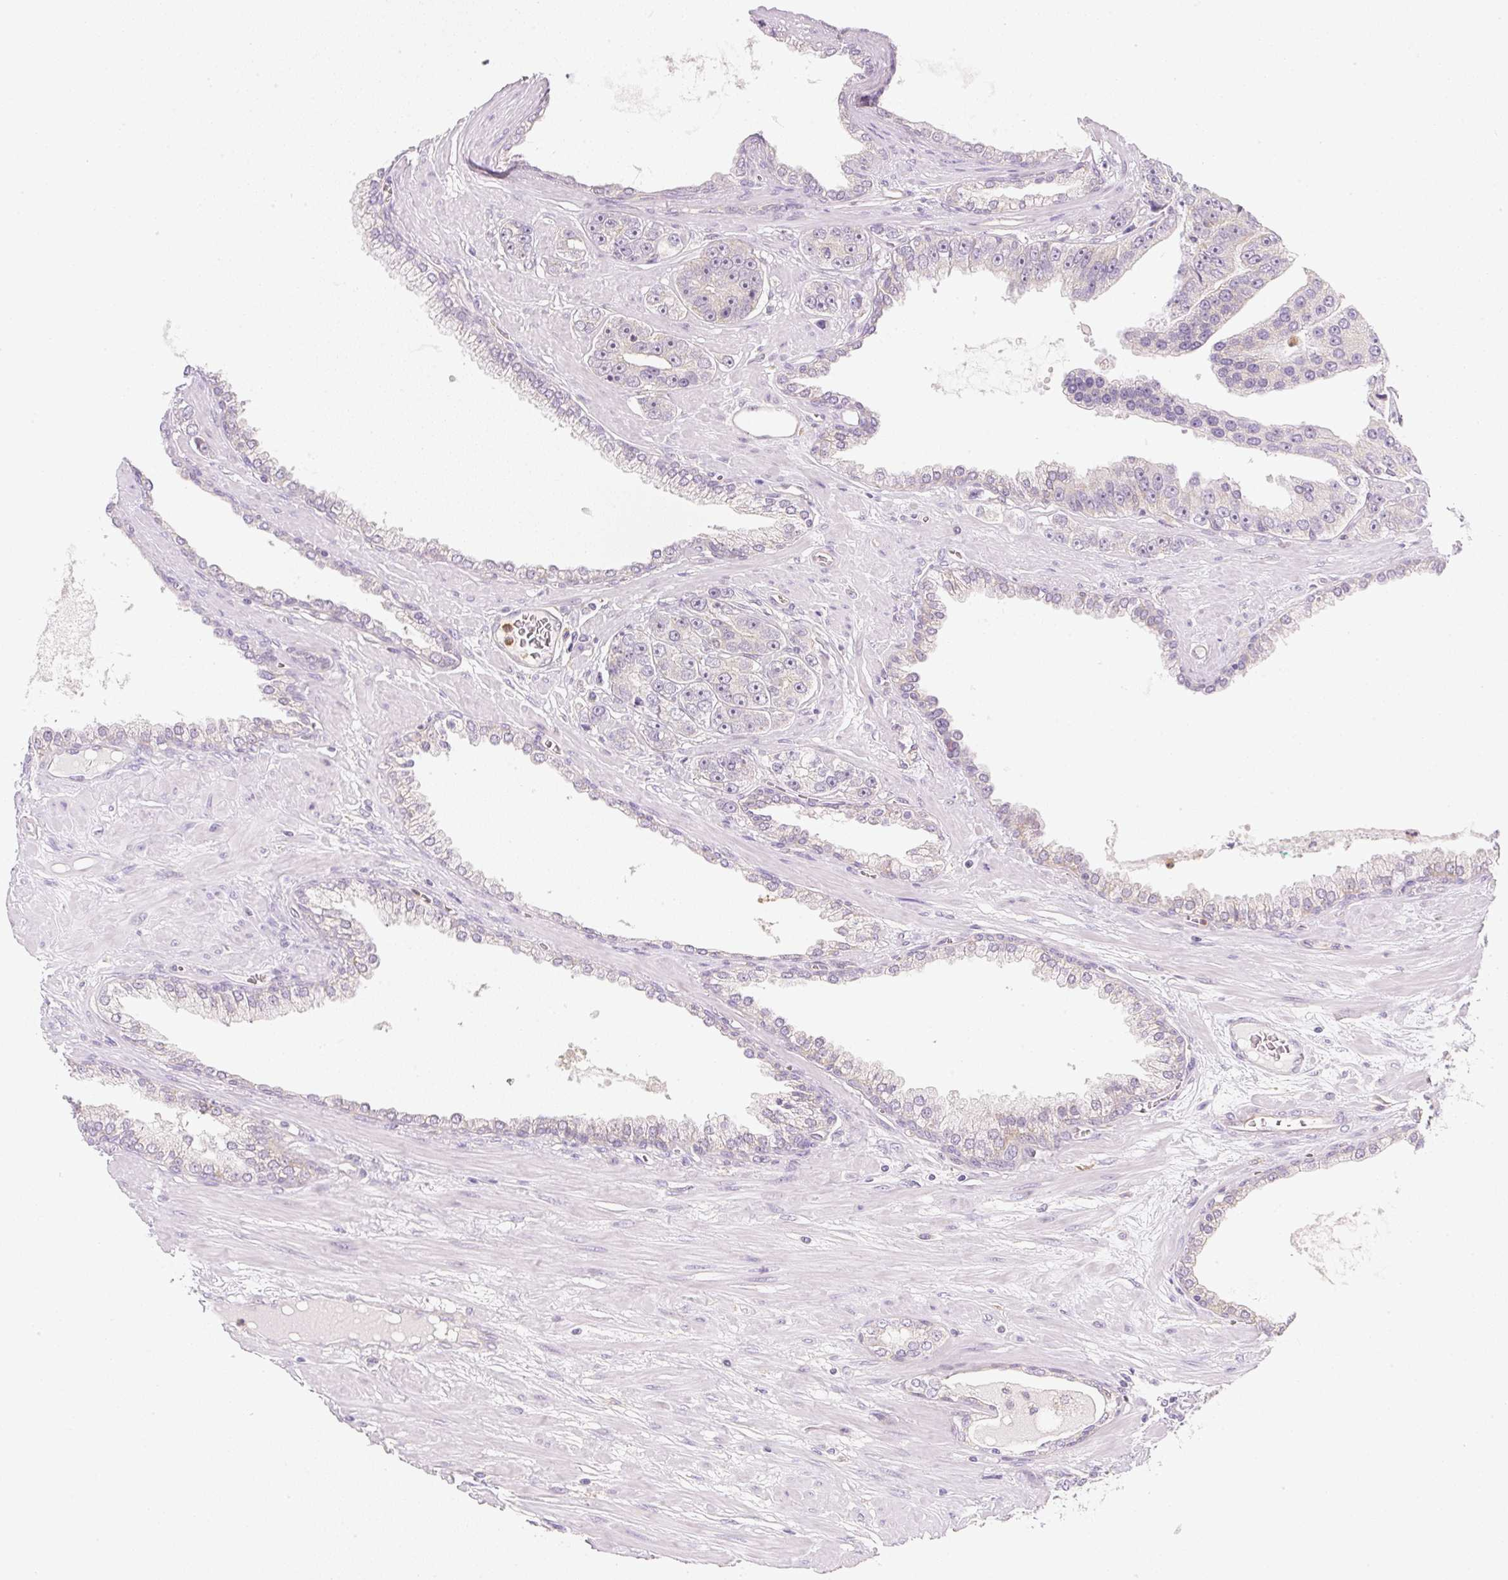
{"staining": {"intensity": "negative", "quantity": "none", "location": "none"}, "tissue": "prostate cancer", "cell_type": "Tumor cells", "image_type": "cancer", "snomed": [{"axis": "morphology", "description": "Adenocarcinoma, High grade"}, {"axis": "topography", "description": "Prostate"}], "caption": "Immunohistochemical staining of human prostate high-grade adenocarcinoma reveals no significant staining in tumor cells.", "gene": "OMA1", "patient": {"sex": "male", "age": 71}}